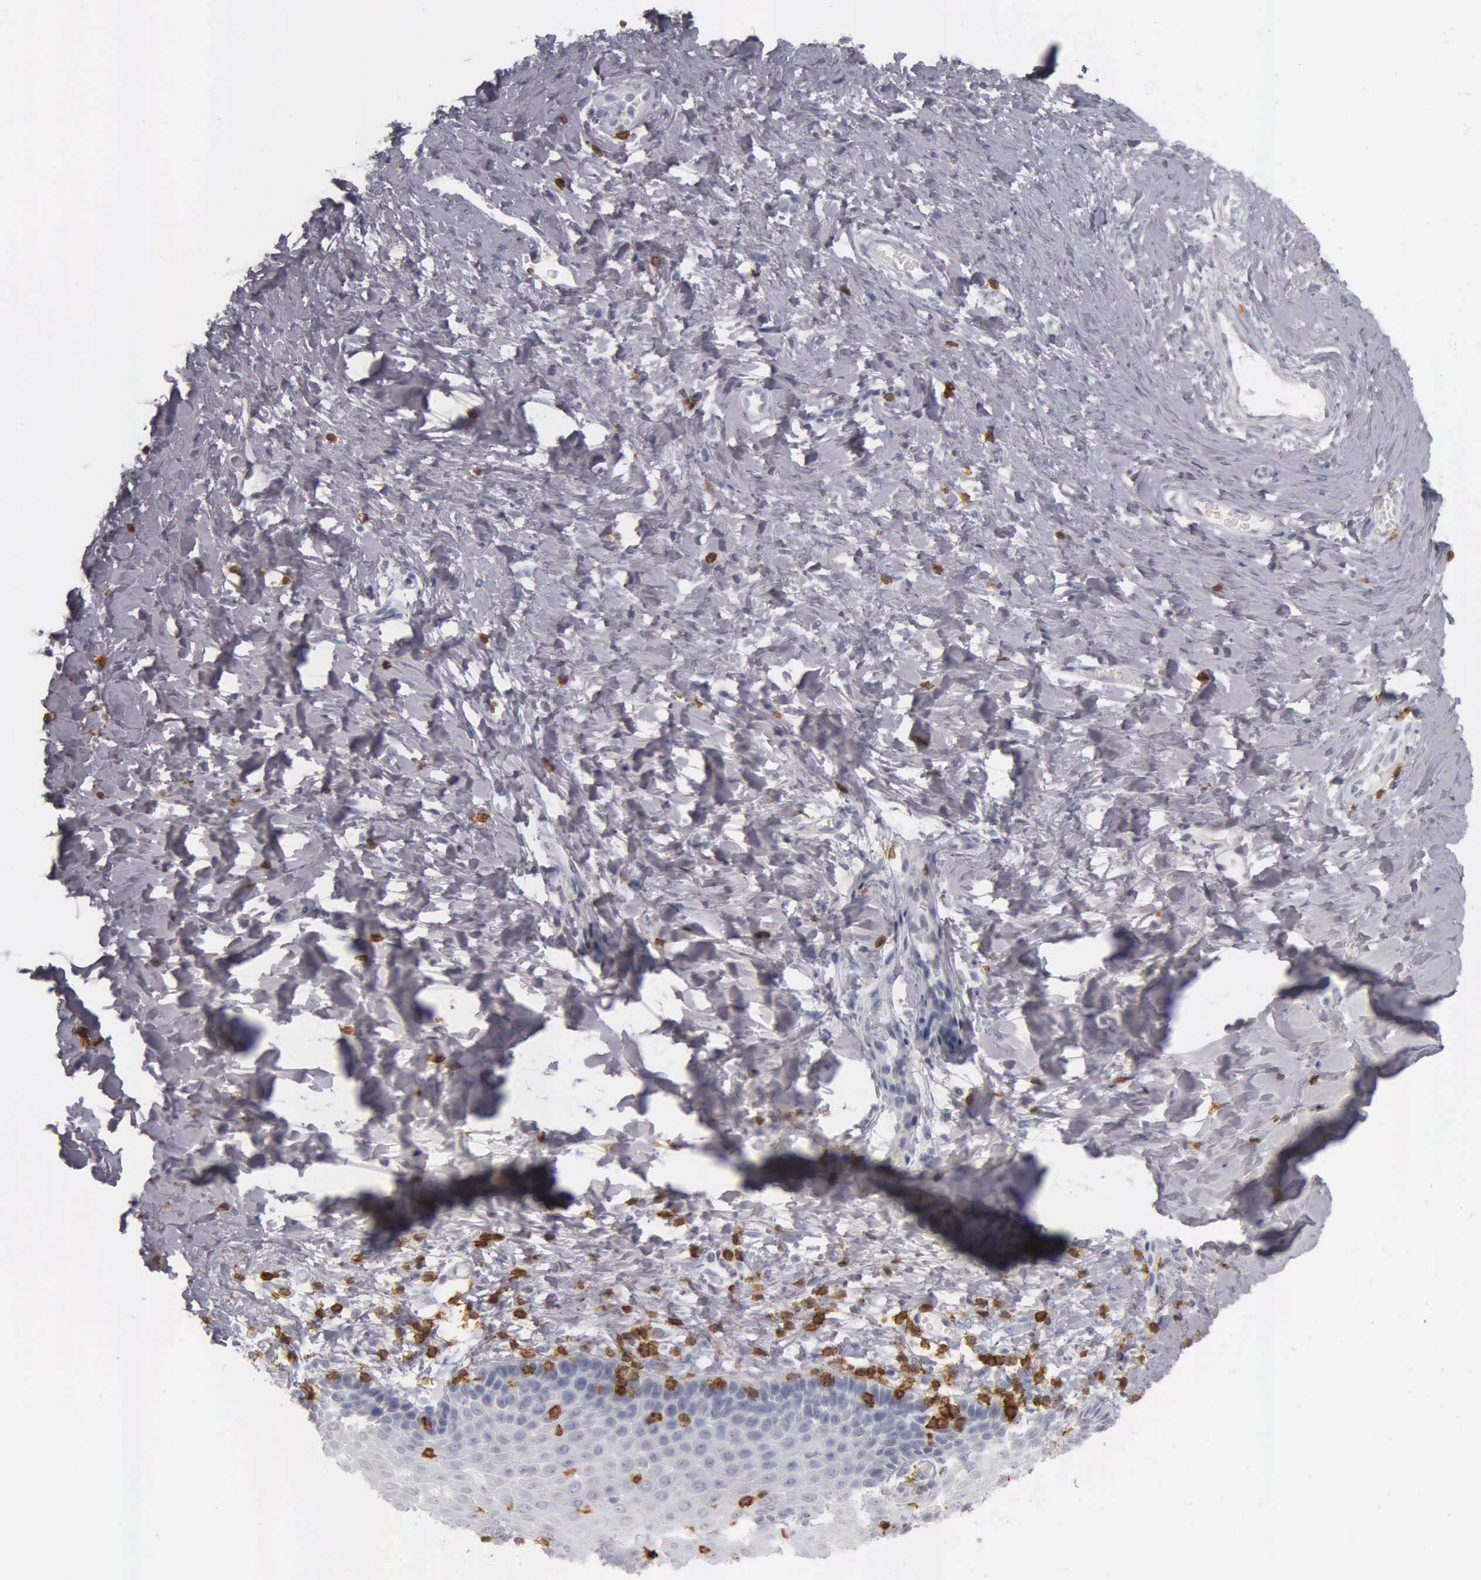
{"staining": {"intensity": "negative", "quantity": "none", "location": "none"}, "tissue": "cervix", "cell_type": "Glandular cells", "image_type": "normal", "snomed": [{"axis": "morphology", "description": "Normal tissue, NOS"}, {"axis": "topography", "description": "Cervix"}], "caption": "Glandular cells show no significant protein positivity in benign cervix. (DAB (3,3'-diaminobenzidine) immunohistochemistry (IHC), high magnification).", "gene": "CD3E", "patient": {"sex": "female", "age": 53}}